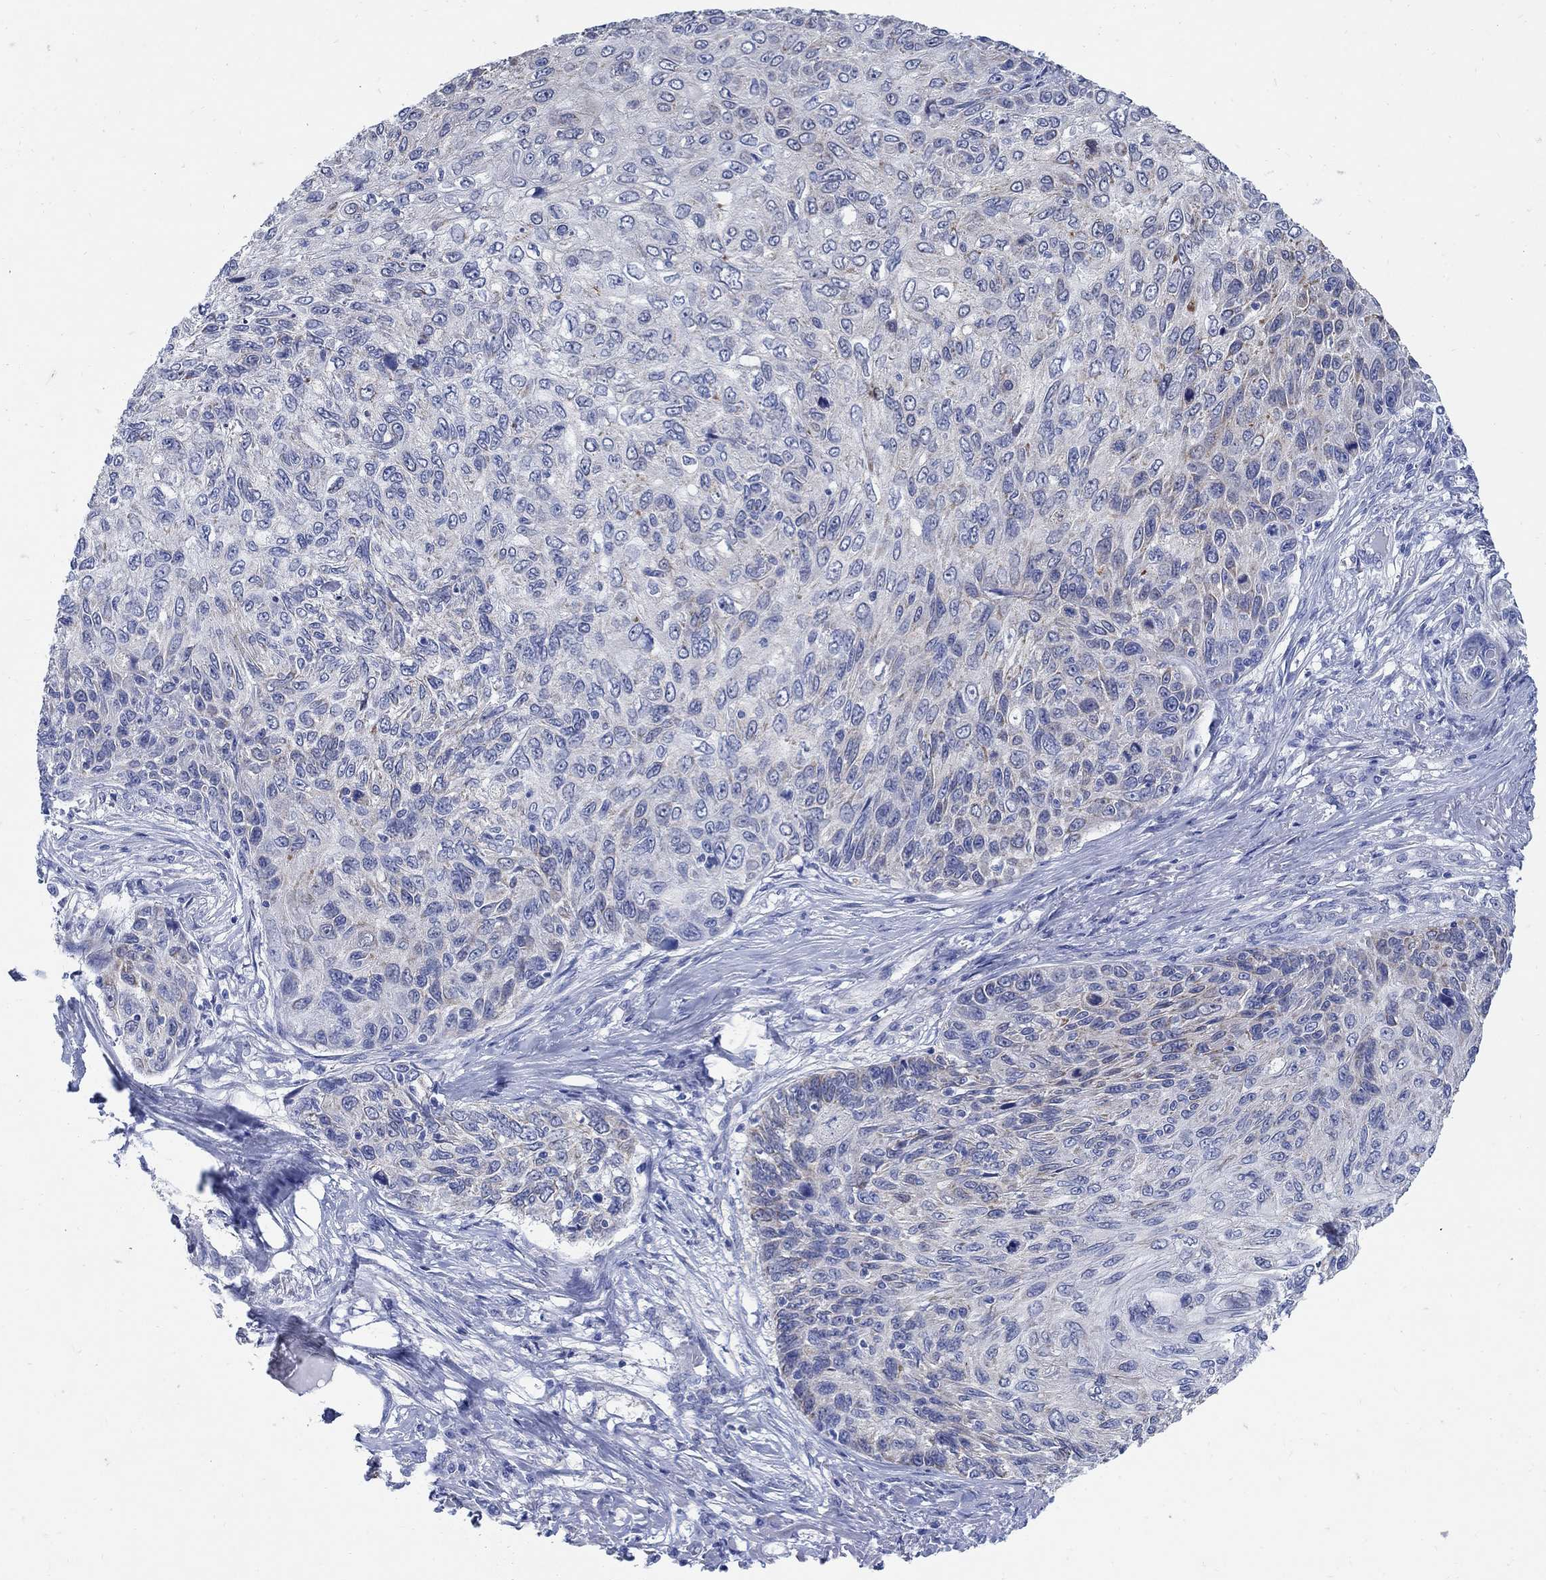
{"staining": {"intensity": "weak", "quantity": "<25%", "location": "cytoplasmic/membranous"}, "tissue": "skin cancer", "cell_type": "Tumor cells", "image_type": "cancer", "snomed": [{"axis": "morphology", "description": "Squamous cell carcinoma, NOS"}, {"axis": "topography", "description": "Skin"}], "caption": "Human squamous cell carcinoma (skin) stained for a protein using immunohistochemistry (IHC) demonstrates no positivity in tumor cells.", "gene": "ZDHHC14", "patient": {"sex": "male", "age": 92}}